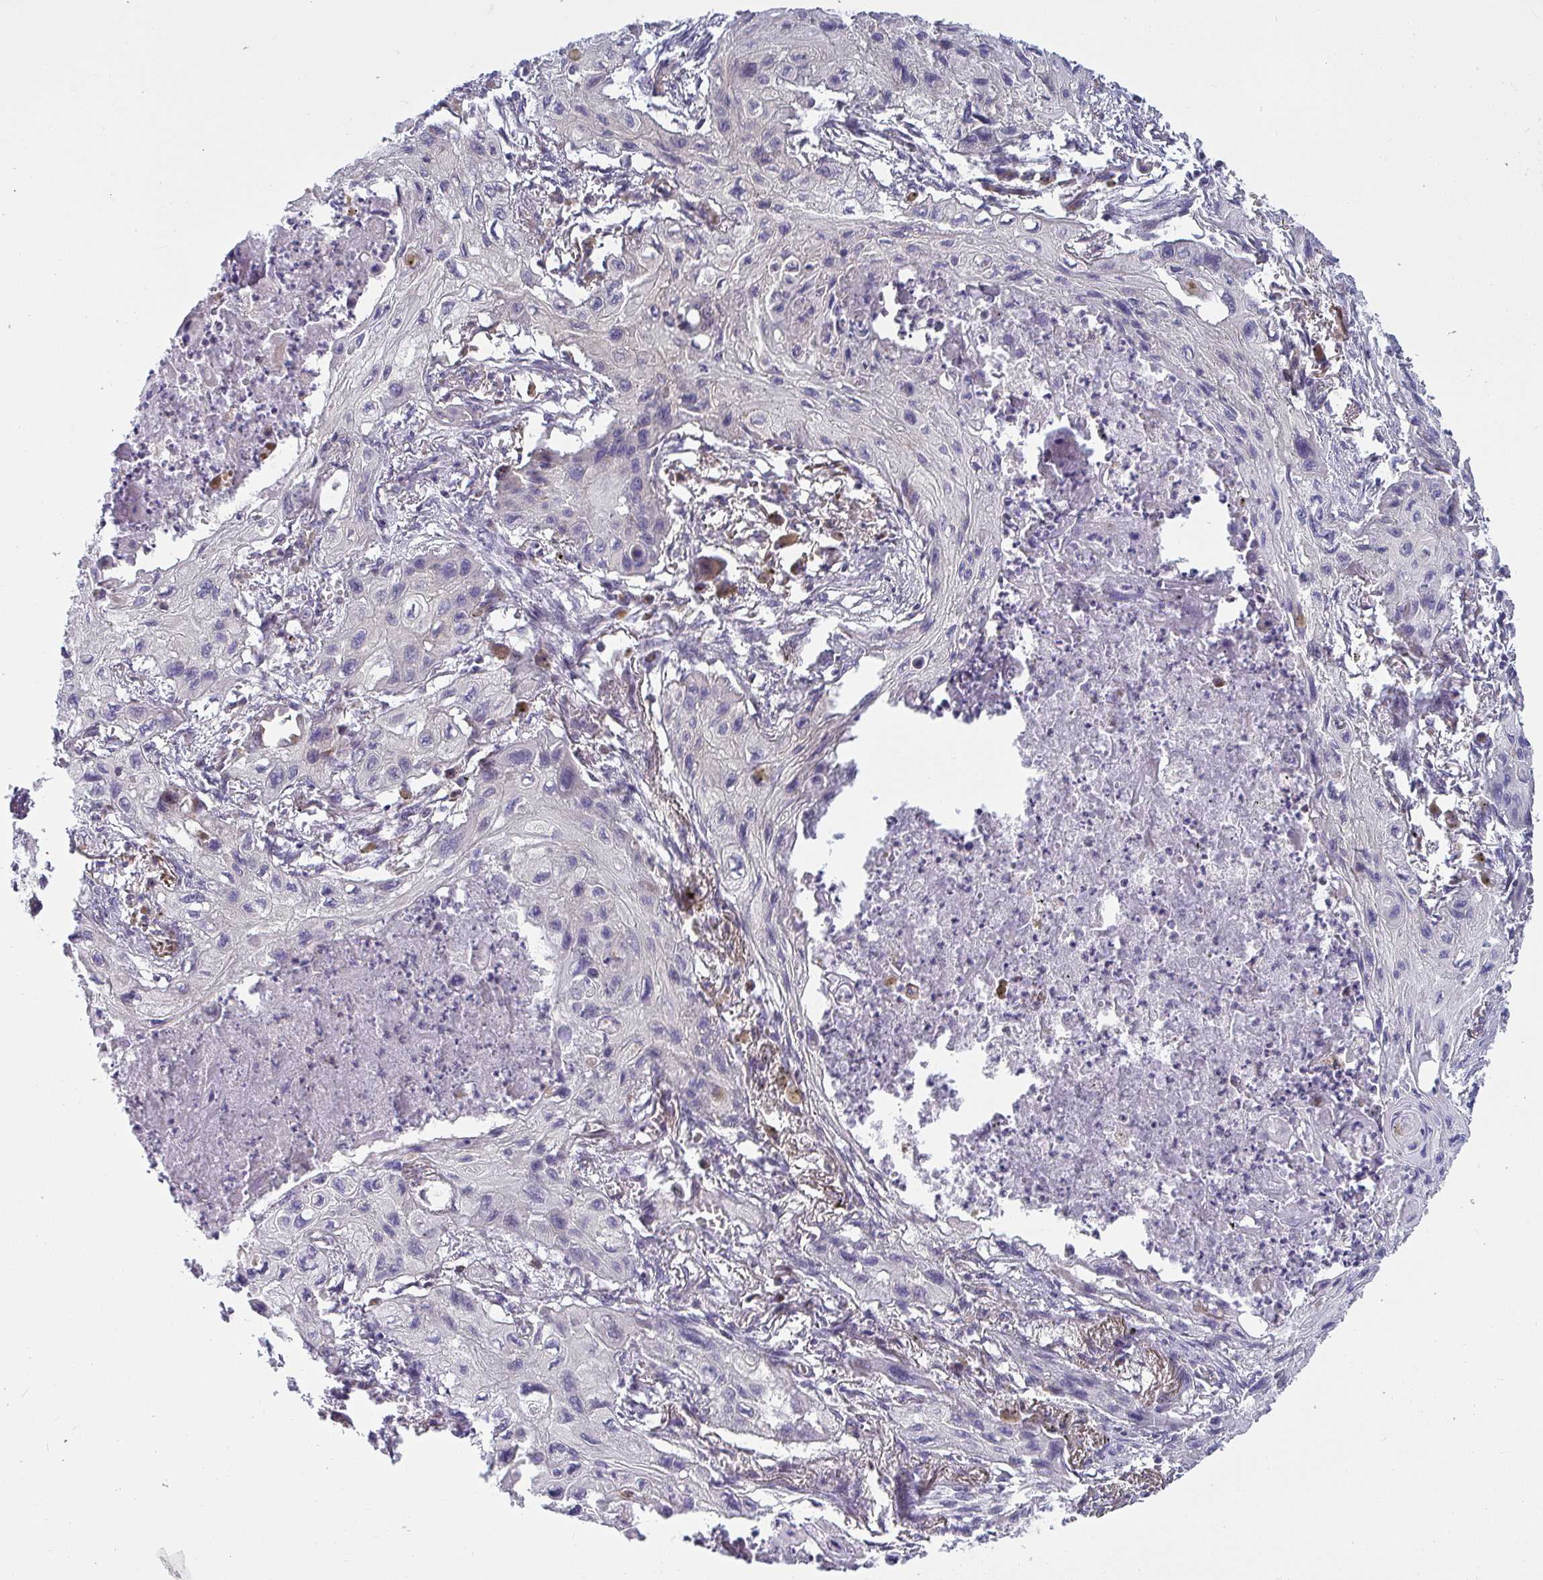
{"staining": {"intensity": "negative", "quantity": "none", "location": "none"}, "tissue": "lung cancer", "cell_type": "Tumor cells", "image_type": "cancer", "snomed": [{"axis": "morphology", "description": "Squamous cell carcinoma, NOS"}, {"axis": "topography", "description": "Lung"}], "caption": "Protein analysis of lung cancer reveals no significant expression in tumor cells. (IHC, brightfield microscopy, high magnification).", "gene": "IFIT3", "patient": {"sex": "male", "age": 71}}